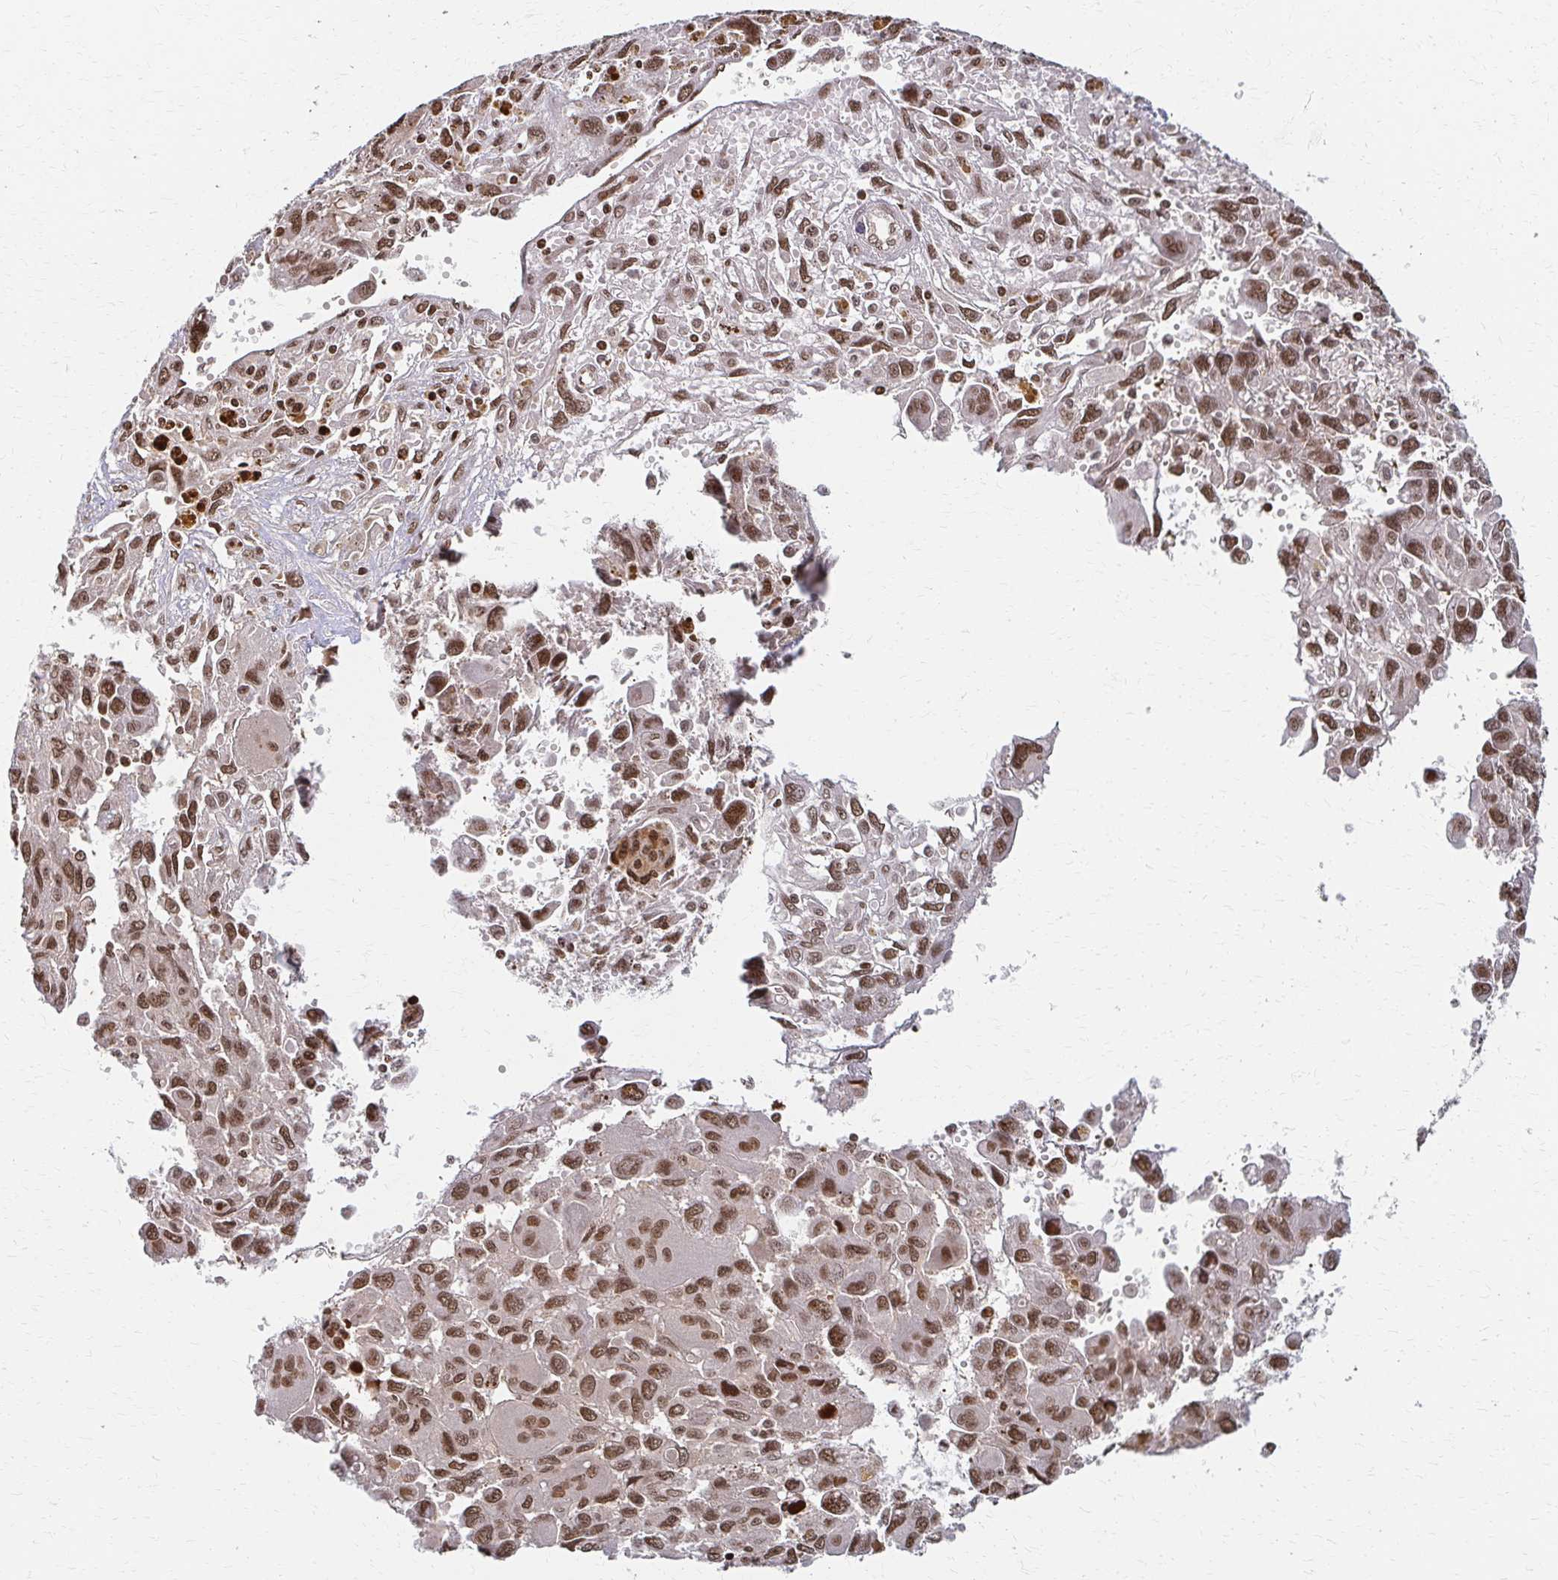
{"staining": {"intensity": "moderate", "quantity": ">75%", "location": "nuclear"}, "tissue": "pancreatic cancer", "cell_type": "Tumor cells", "image_type": "cancer", "snomed": [{"axis": "morphology", "description": "Adenocarcinoma, NOS"}, {"axis": "topography", "description": "Pancreas"}], "caption": "Immunohistochemistry image of neoplastic tissue: pancreatic adenocarcinoma stained using immunohistochemistry (IHC) shows medium levels of moderate protein expression localized specifically in the nuclear of tumor cells, appearing as a nuclear brown color.", "gene": "PSMD7", "patient": {"sex": "female", "age": 47}}